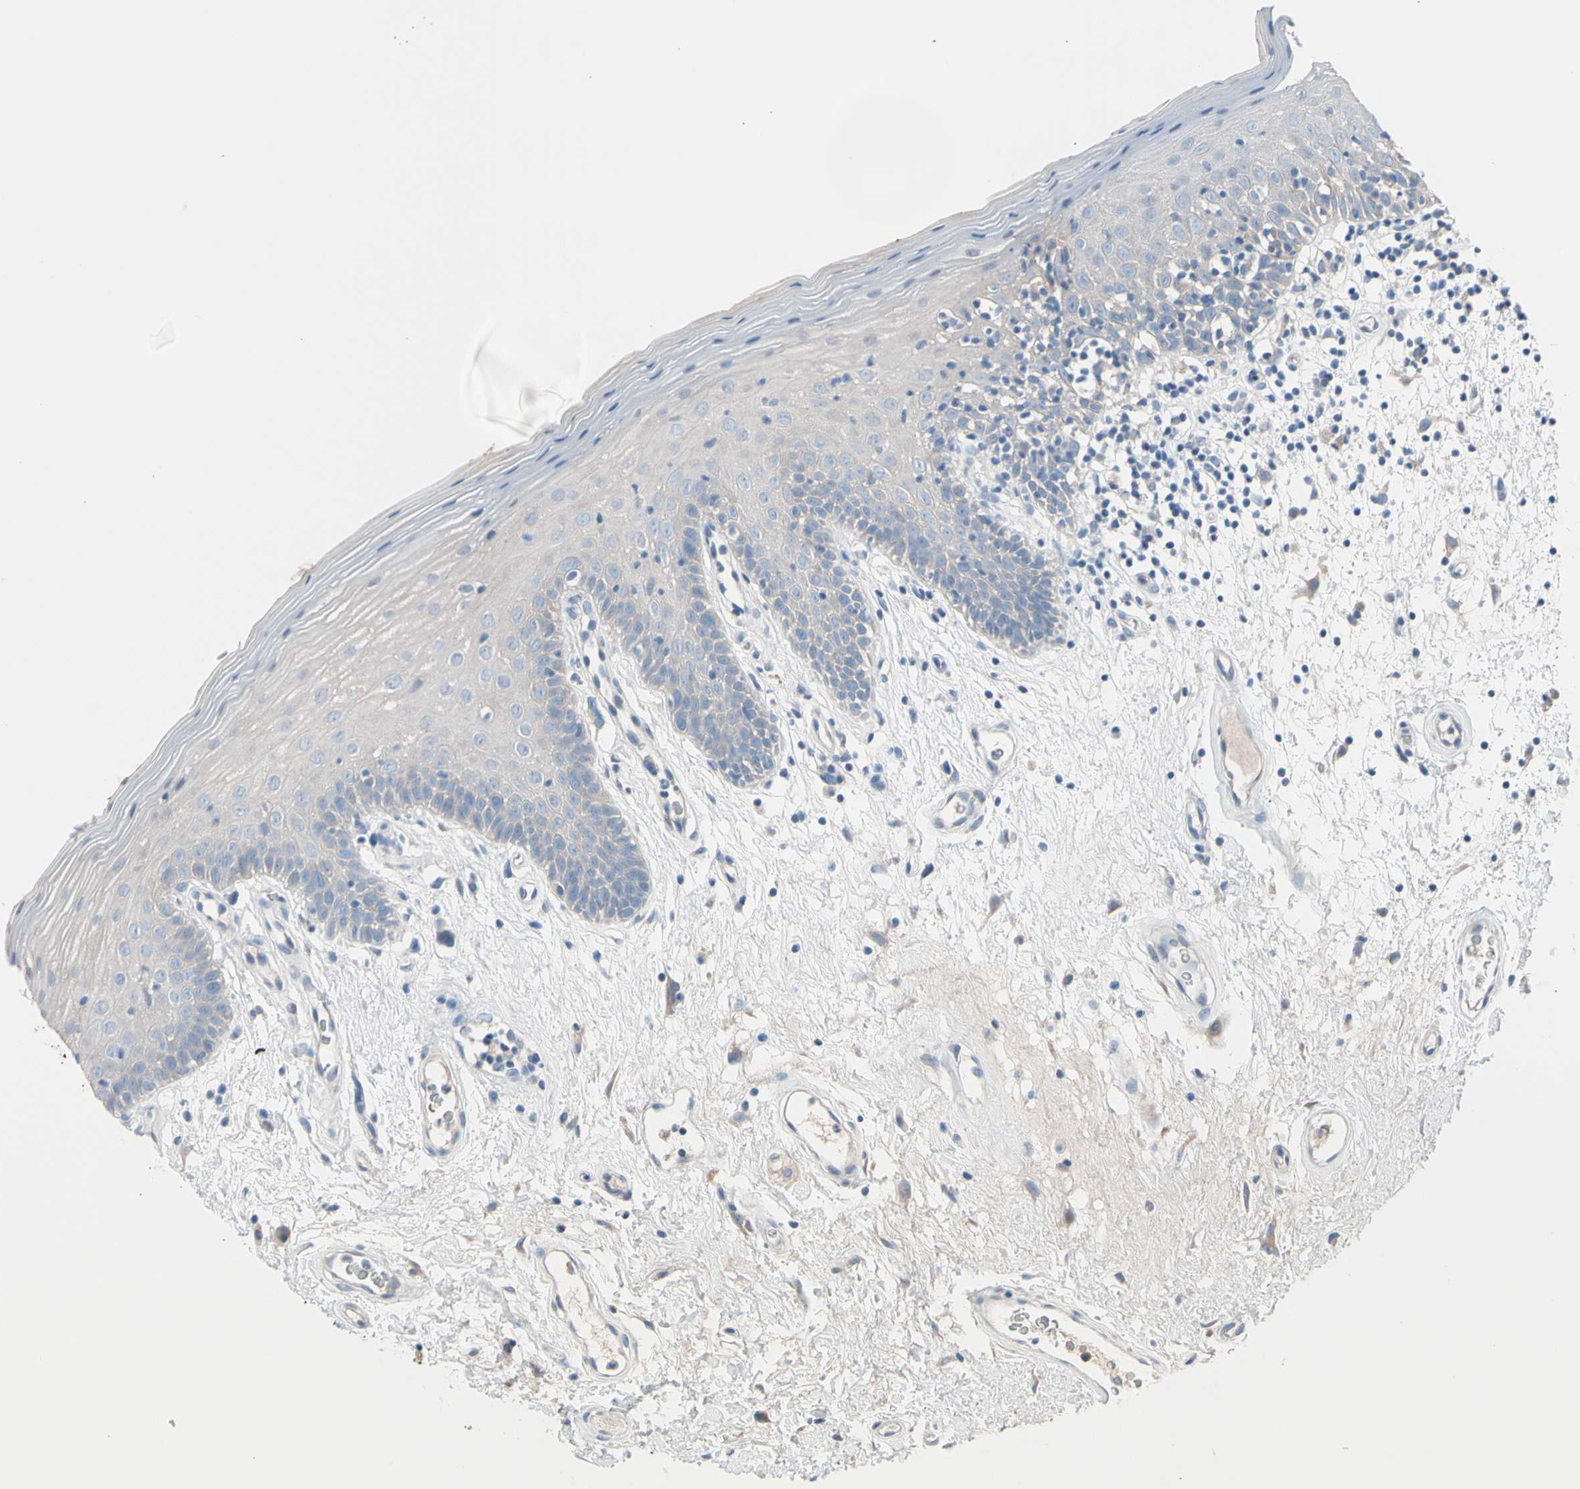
{"staining": {"intensity": "weak", "quantity": "25%-75%", "location": "cytoplasmic/membranous"}, "tissue": "oral mucosa", "cell_type": "Squamous epithelial cells", "image_type": "normal", "snomed": [{"axis": "morphology", "description": "Normal tissue, NOS"}, {"axis": "morphology", "description": "Squamous cell carcinoma, NOS"}, {"axis": "topography", "description": "Skeletal muscle"}, {"axis": "topography", "description": "Oral tissue"}, {"axis": "topography", "description": "Head-Neck"}], "caption": "Immunohistochemical staining of normal oral mucosa reveals weak cytoplasmic/membranous protein positivity in approximately 25%-75% of squamous epithelial cells.", "gene": "CASQ1", "patient": {"sex": "male", "age": 71}}